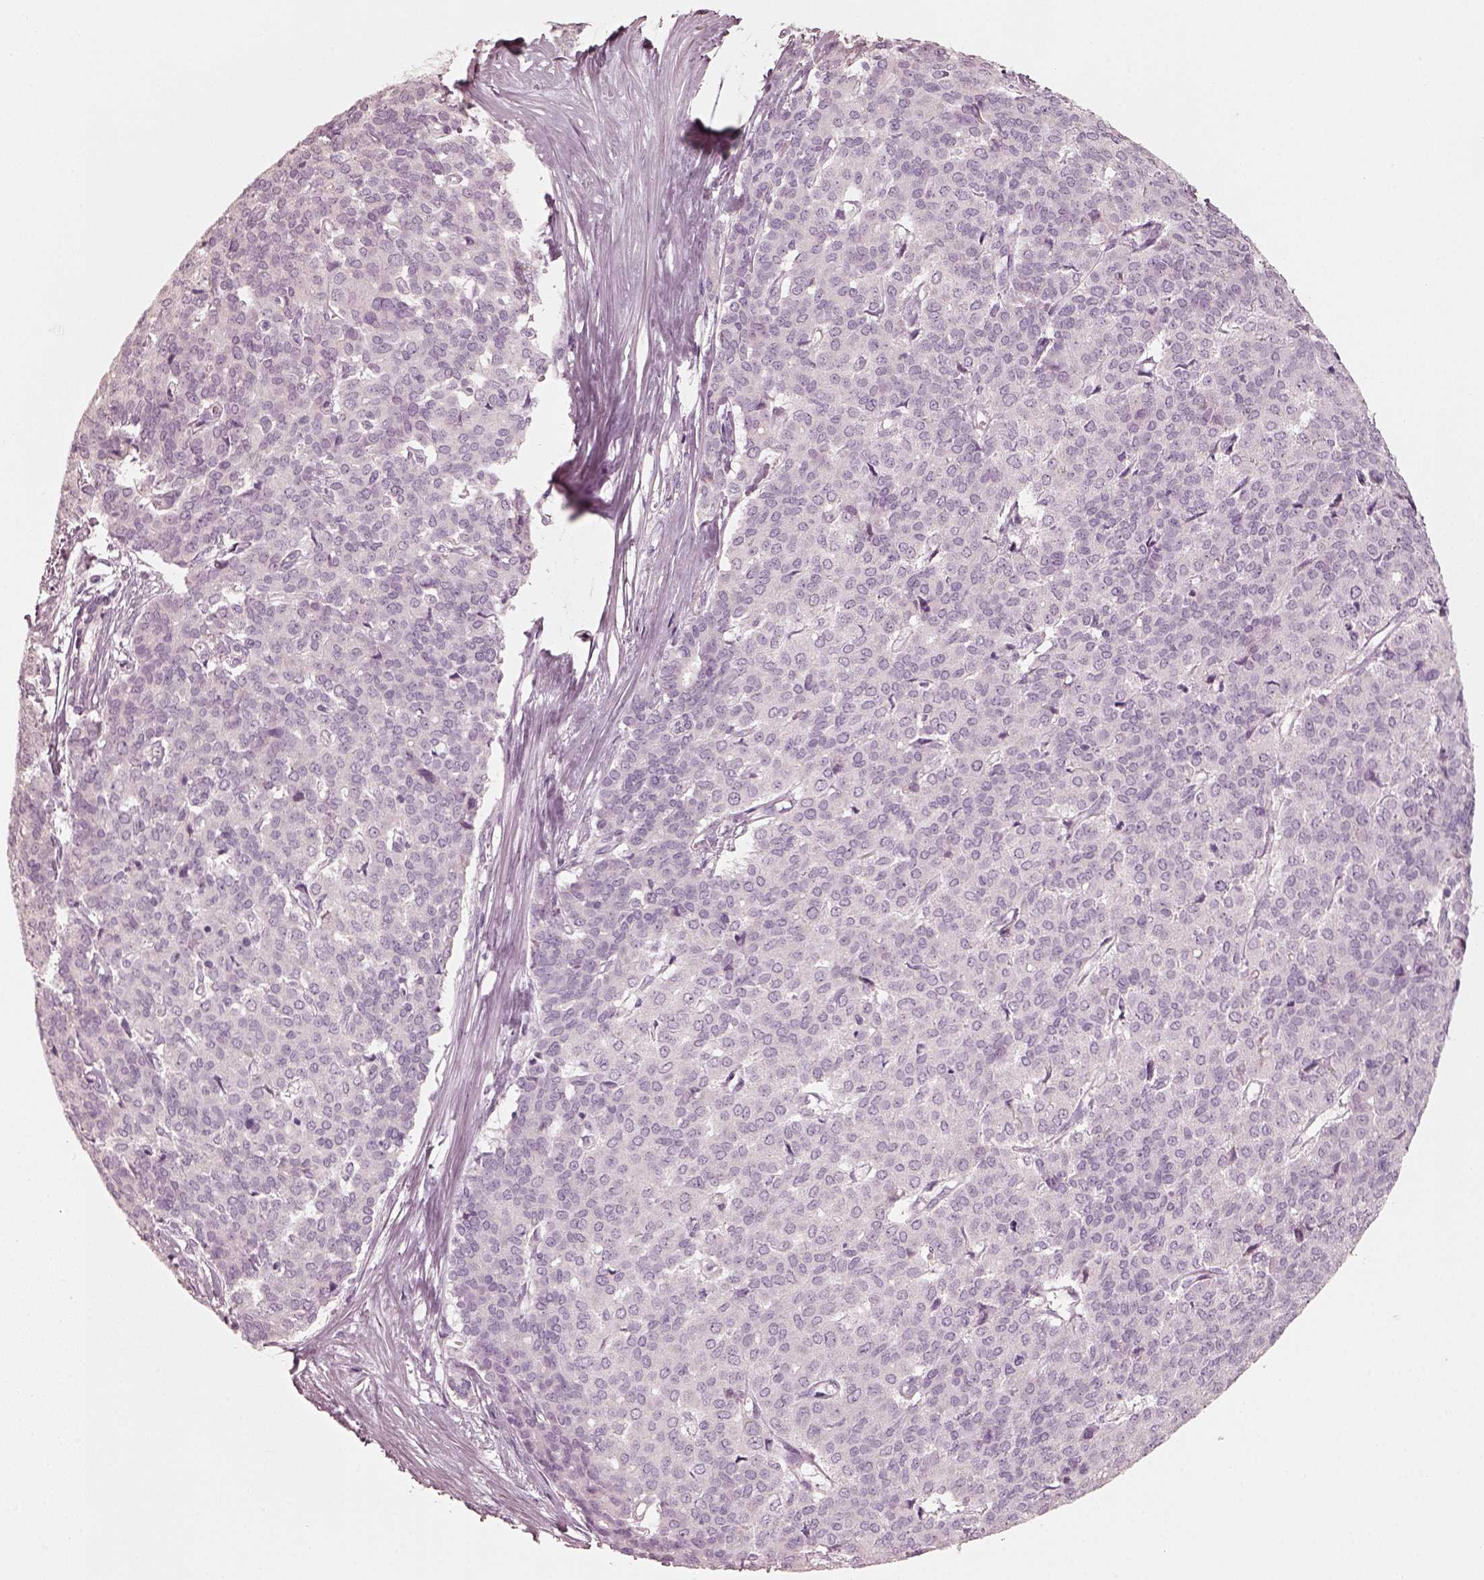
{"staining": {"intensity": "negative", "quantity": "none", "location": "none"}, "tissue": "liver cancer", "cell_type": "Tumor cells", "image_type": "cancer", "snomed": [{"axis": "morphology", "description": "Cholangiocarcinoma"}, {"axis": "topography", "description": "Liver"}], "caption": "An IHC photomicrograph of cholangiocarcinoma (liver) is shown. There is no staining in tumor cells of cholangiocarcinoma (liver). (Brightfield microscopy of DAB (3,3'-diaminobenzidine) IHC at high magnification).", "gene": "R3HDML", "patient": {"sex": "female", "age": 47}}